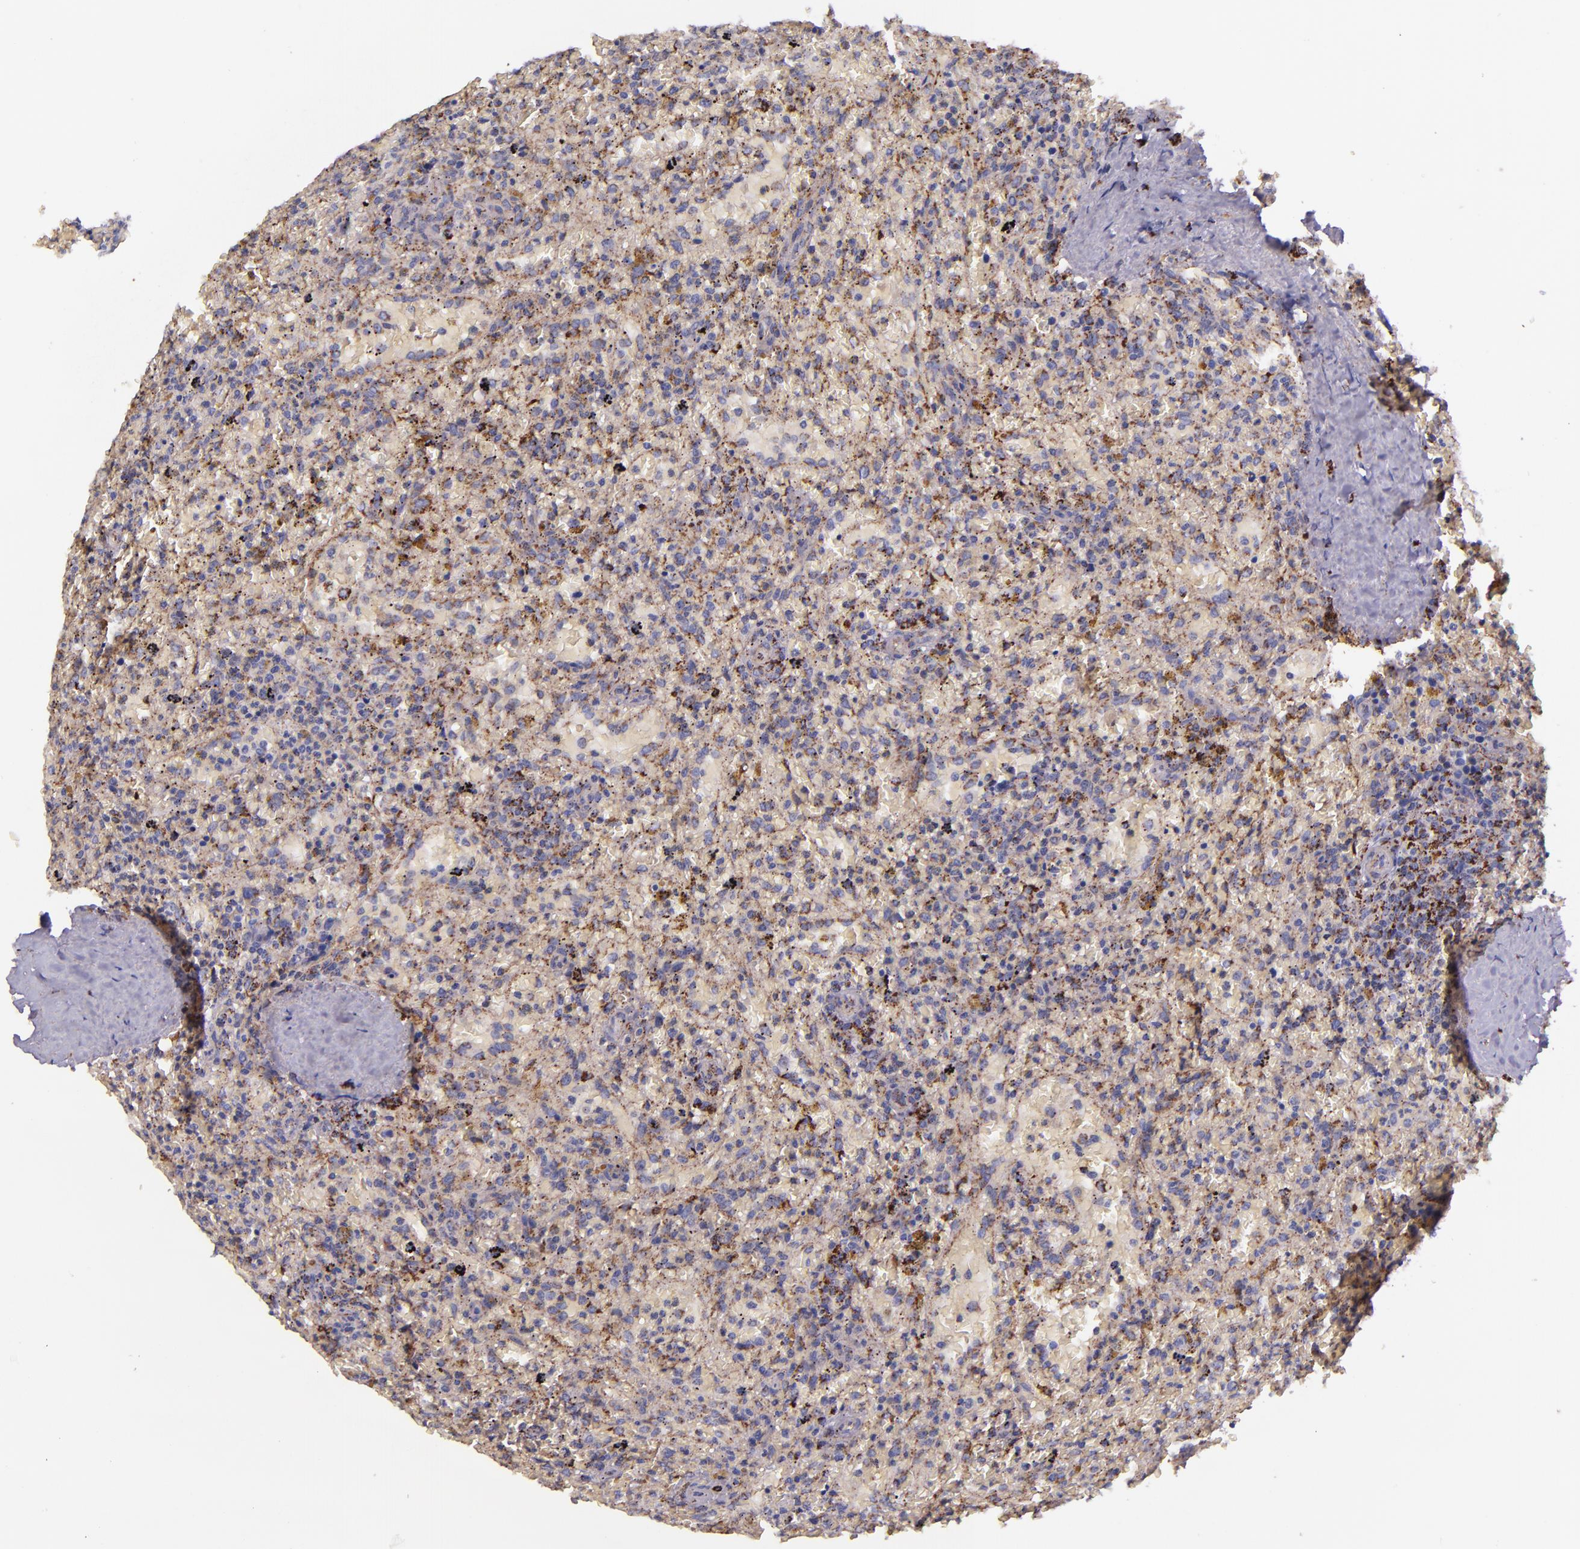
{"staining": {"intensity": "moderate", "quantity": "25%-75%", "location": "cytoplasmic/membranous"}, "tissue": "lymphoma", "cell_type": "Tumor cells", "image_type": "cancer", "snomed": [{"axis": "morphology", "description": "Malignant lymphoma, non-Hodgkin's type, High grade"}, {"axis": "topography", "description": "Spleen"}, {"axis": "topography", "description": "Lymph node"}], "caption": "Brown immunohistochemical staining in human high-grade malignant lymphoma, non-Hodgkin's type shows moderate cytoplasmic/membranous expression in about 25%-75% of tumor cells. (DAB (3,3'-diaminobenzidine) = brown stain, brightfield microscopy at high magnification).", "gene": "IDH3G", "patient": {"sex": "female", "age": 70}}